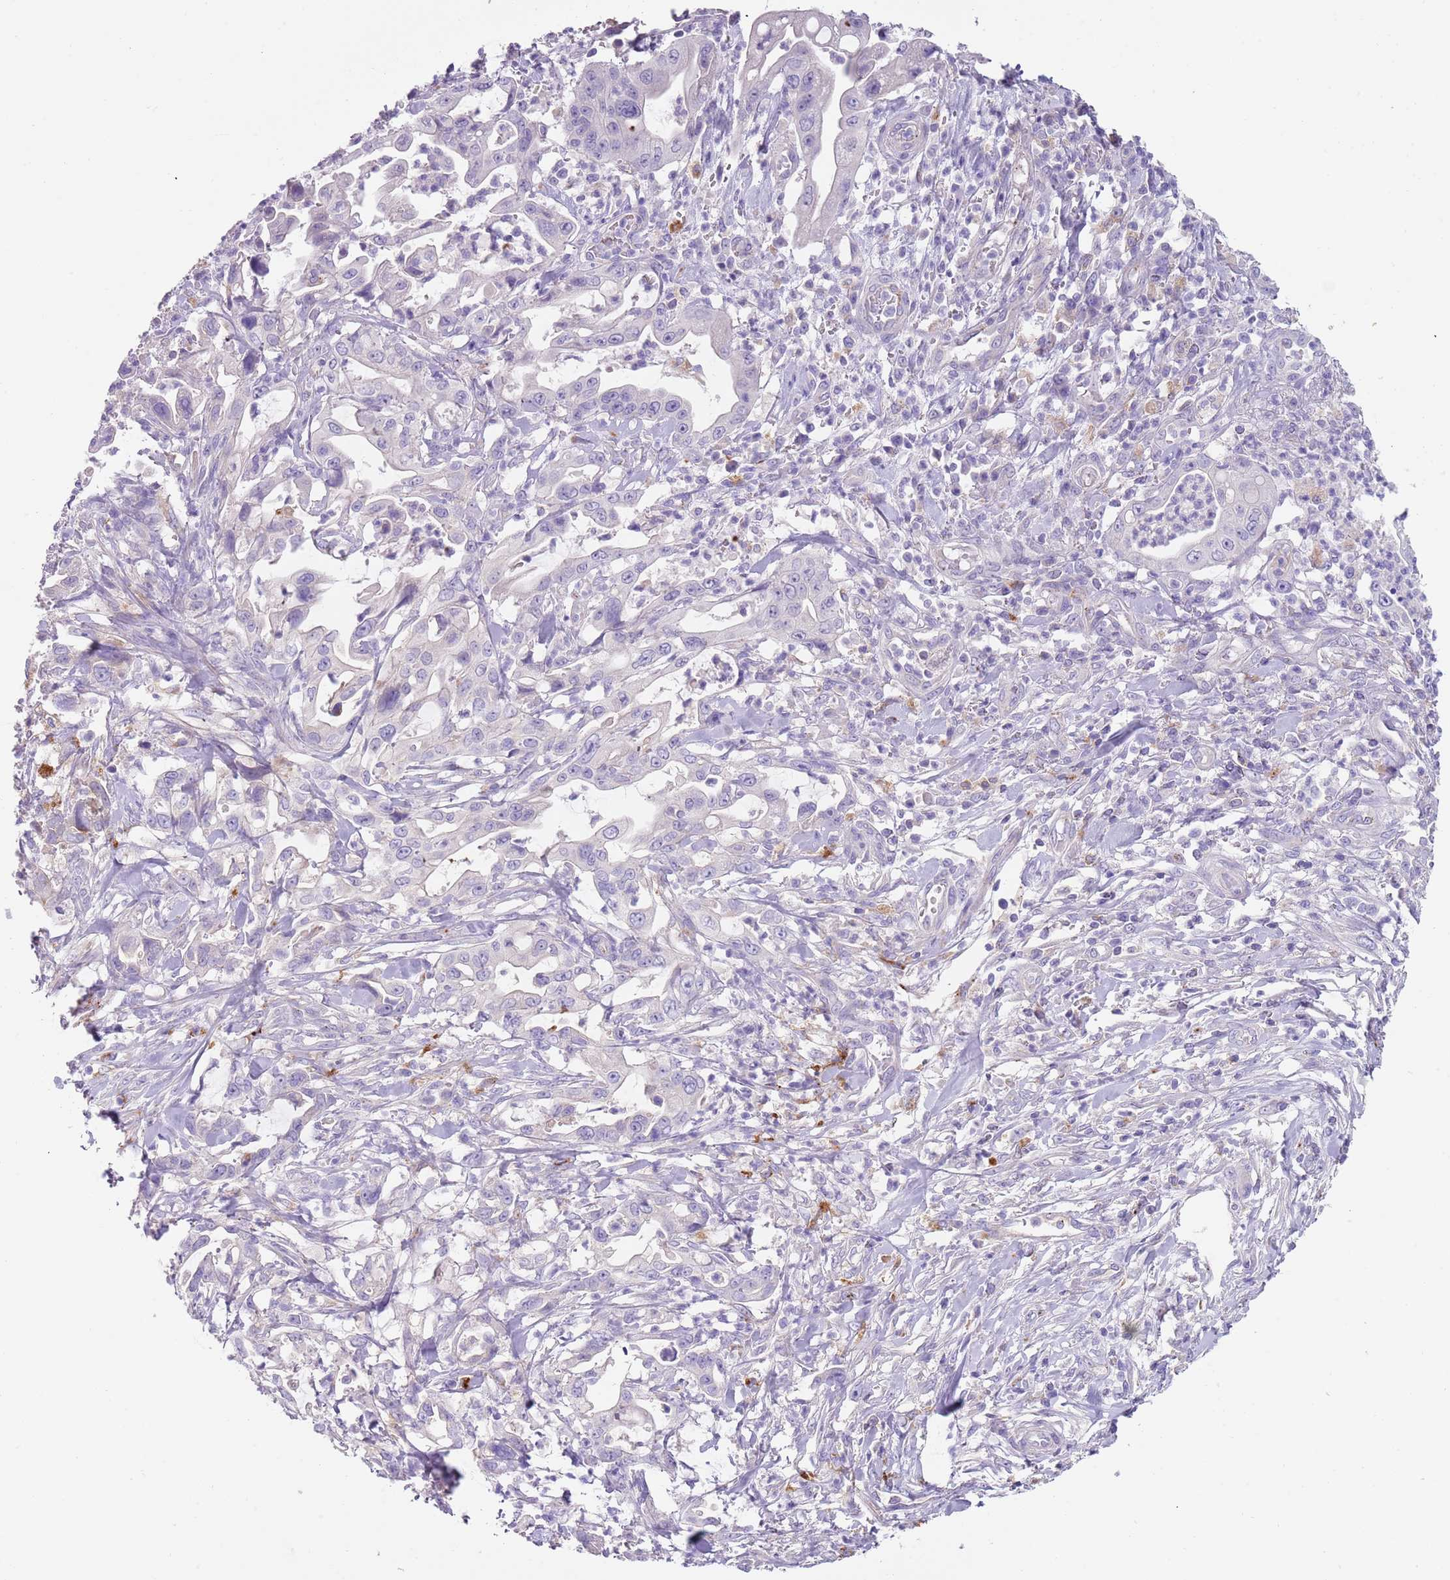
{"staining": {"intensity": "negative", "quantity": "none", "location": "none"}, "tissue": "pancreatic cancer", "cell_type": "Tumor cells", "image_type": "cancer", "snomed": [{"axis": "morphology", "description": "Adenocarcinoma, NOS"}, {"axis": "topography", "description": "Pancreas"}], "caption": "Human pancreatic adenocarcinoma stained for a protein using immunohistochemistry (IHC) reveals no expression in tumor cells.", "gene": "LRRN3", "patient": {"sex": "female", "age": 61}}